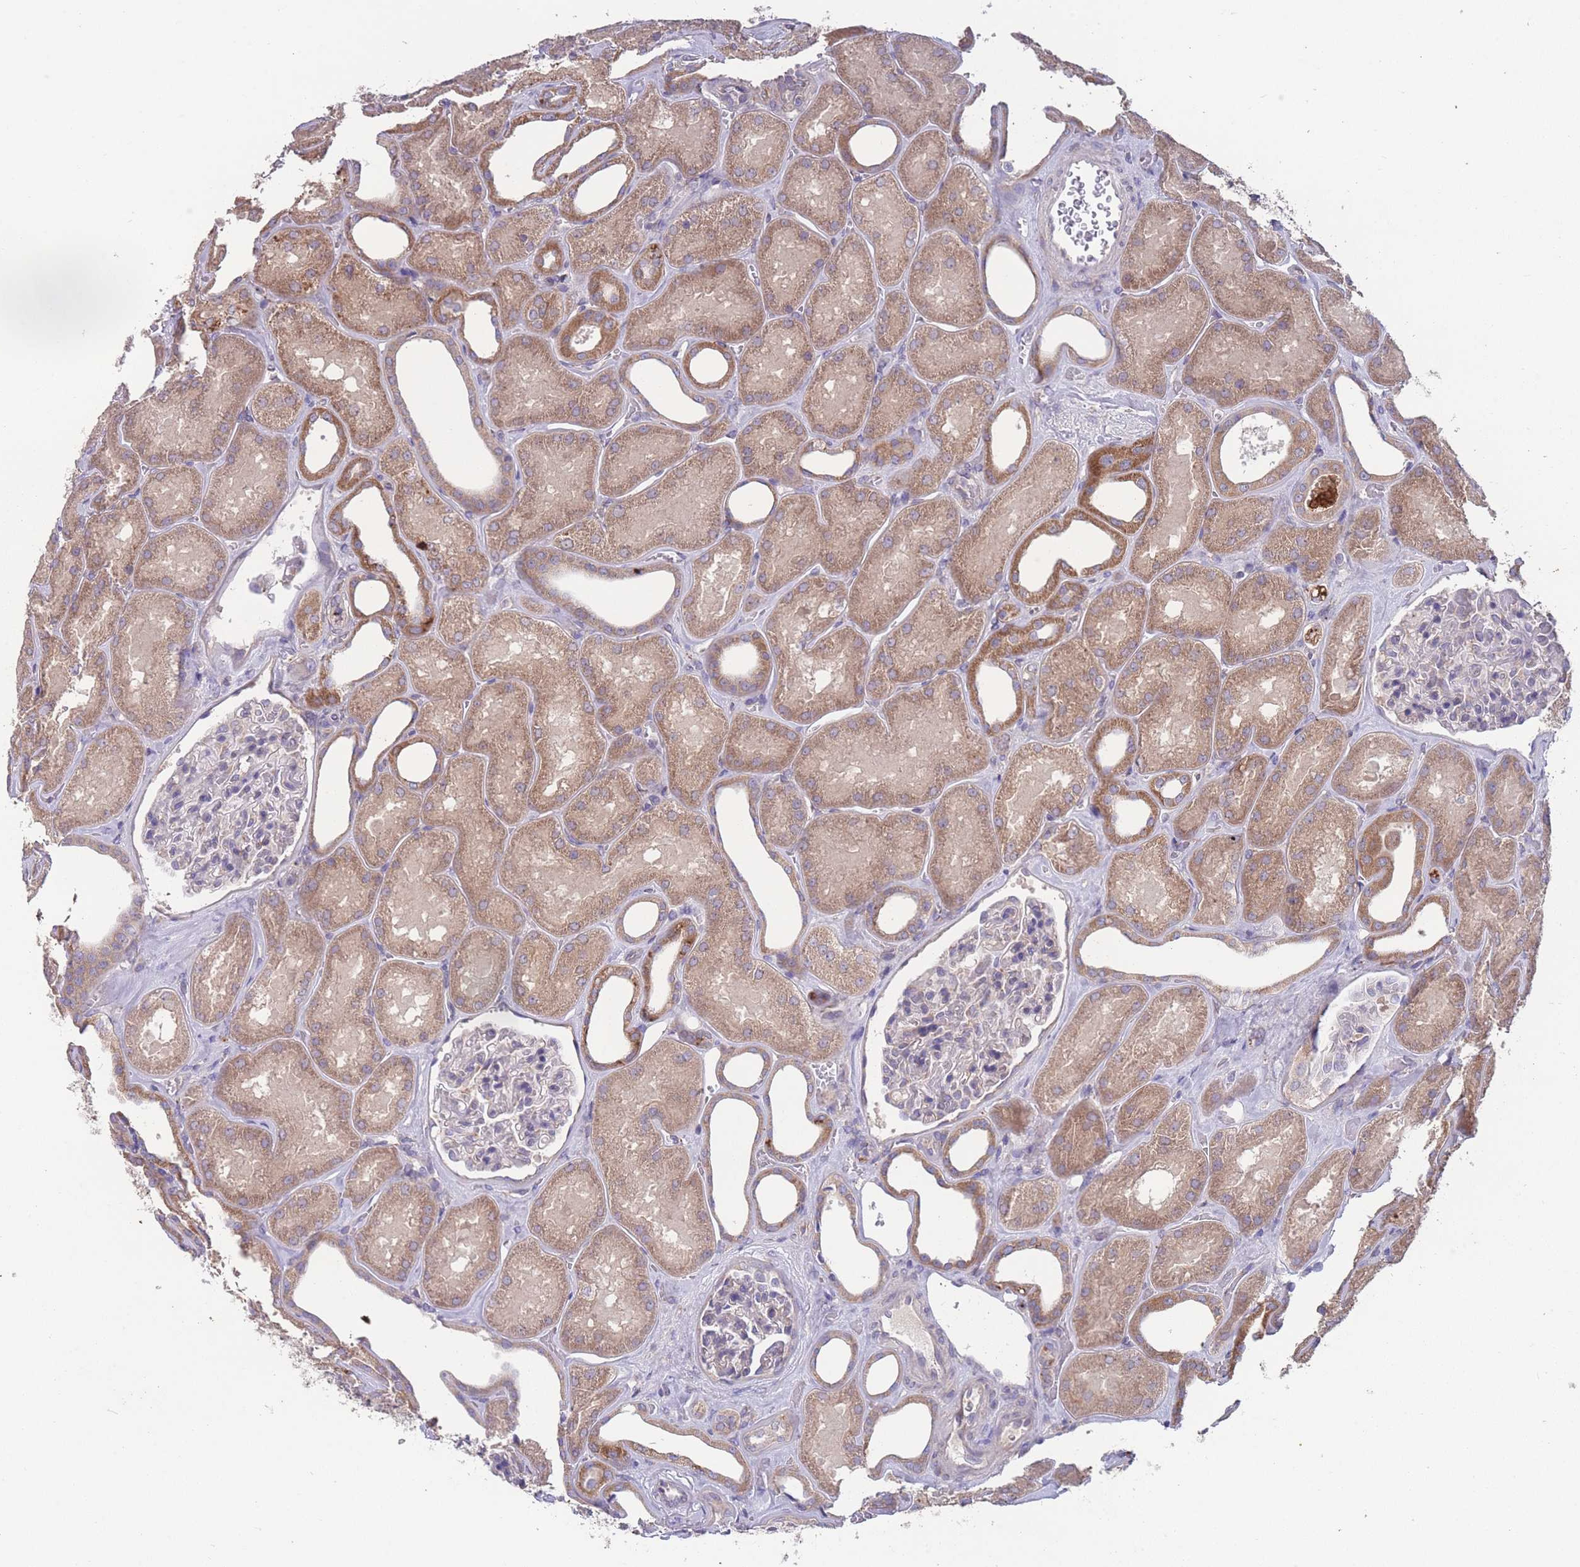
{"staining": {"intensity": "negative", "quantity": "none", "location": "none"}, "tissue": "kidney", "cell_type": "Cells in glomeruli", "image_type": "normal", "snomed": [{"axis": "morphology", "description": "Normal tissue, NOS"}, {"axis": "morphology", "description": "Adenocarcinoma, NOS"}, {"axis": "topography", "description": "Kidney"}], "caption": "An IHC micrograph of normal kidney is shown. There is no staining in cells in glomeruli of kidney.", "gene": "STIM2", "patient": {"sex": "female", "age": 68}}